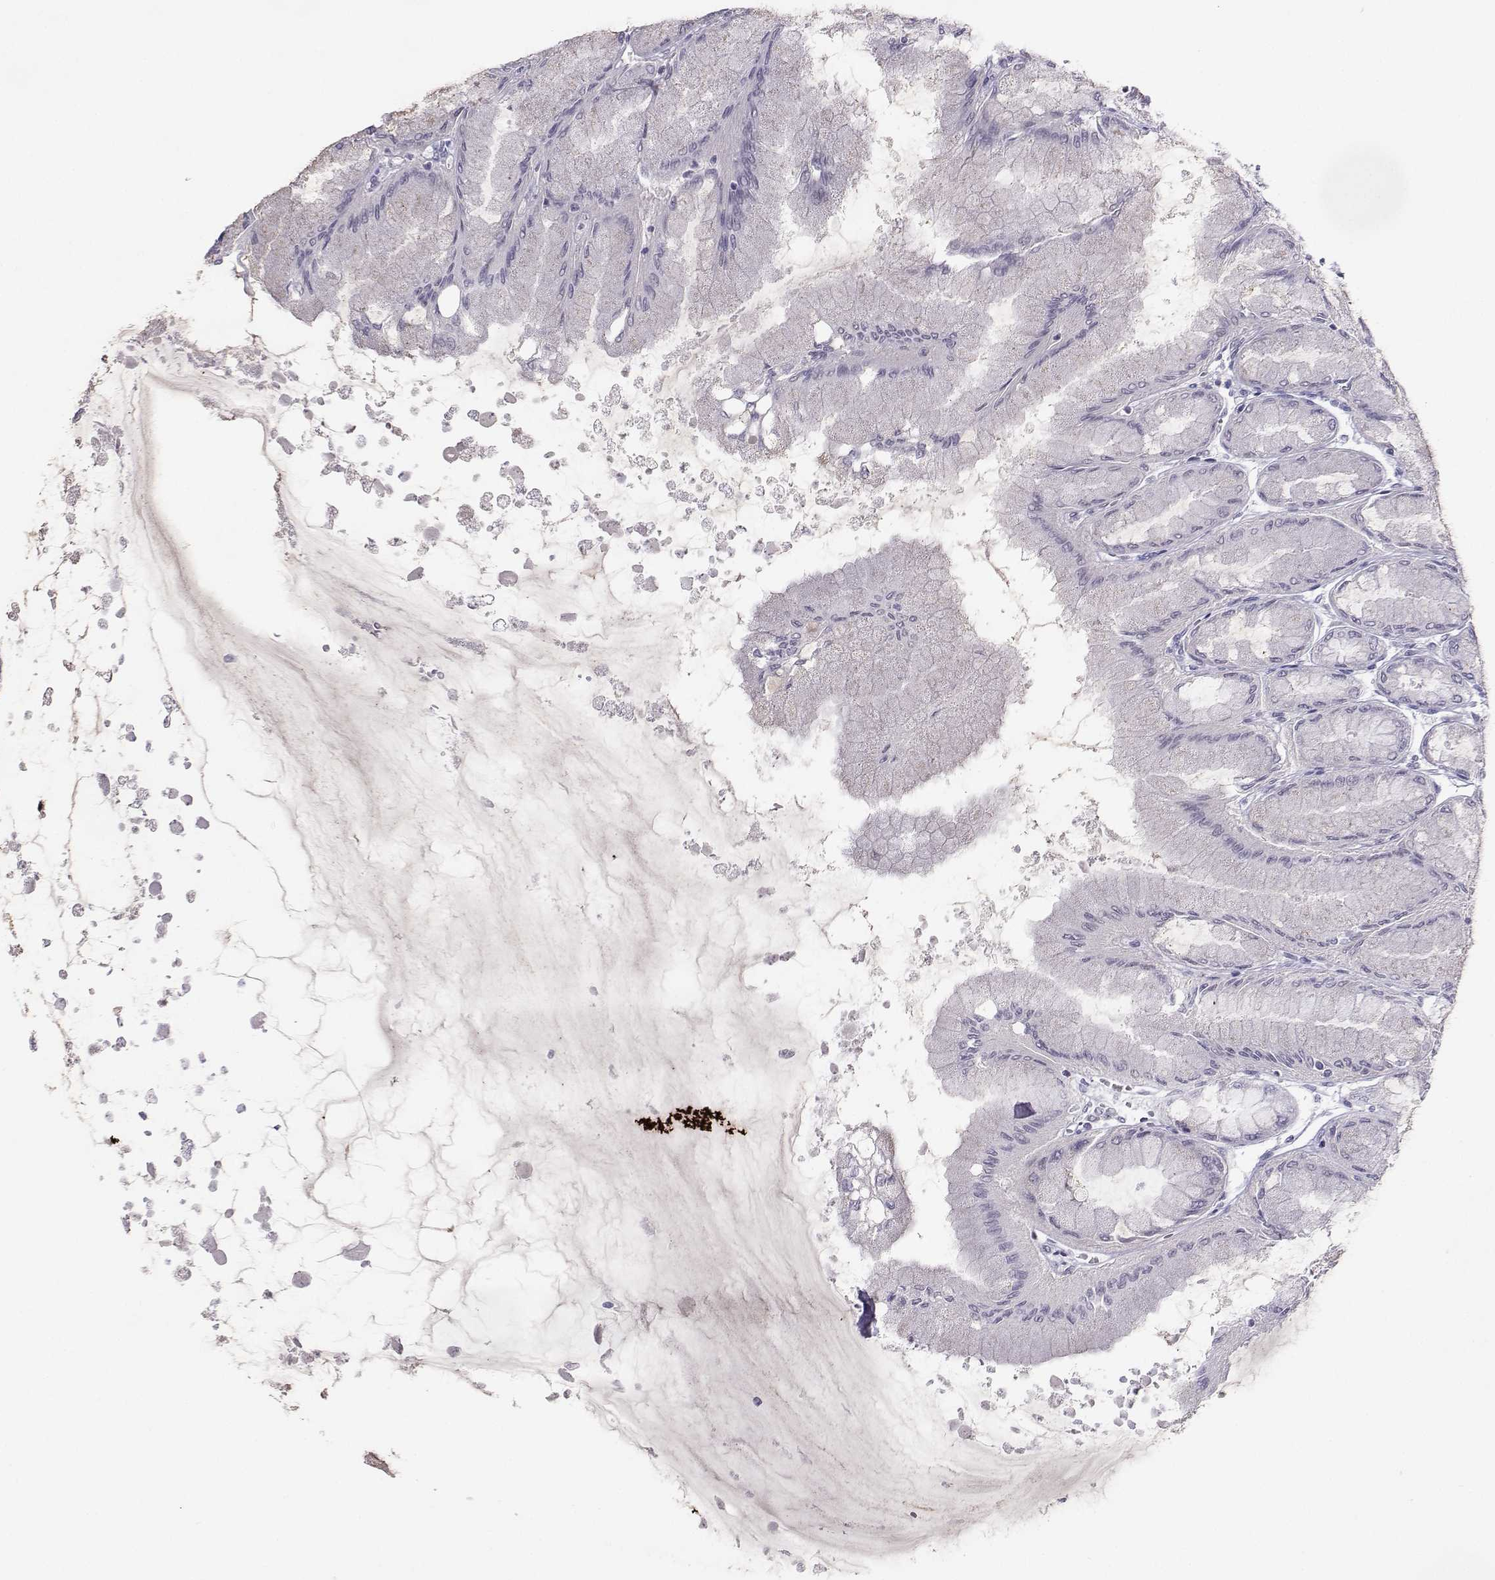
{"staining": {"intensity": "negative", "quantity": "none", "location": "none"}, "tissue": "stomach", "cell_type": "Glandular cells", "image_type": "normal", "snomed": [{"axis": "morphology", "description": "Normal tissue, NOS"}, {"axis": "topography", "description": "Stomach, upper"}], "caption": "Histopathology image shows no significant protein positivity in glandular cells of unremarkable stomach.", "gene": "LHX1", "patient": {"sex": "male", "age": 60}}